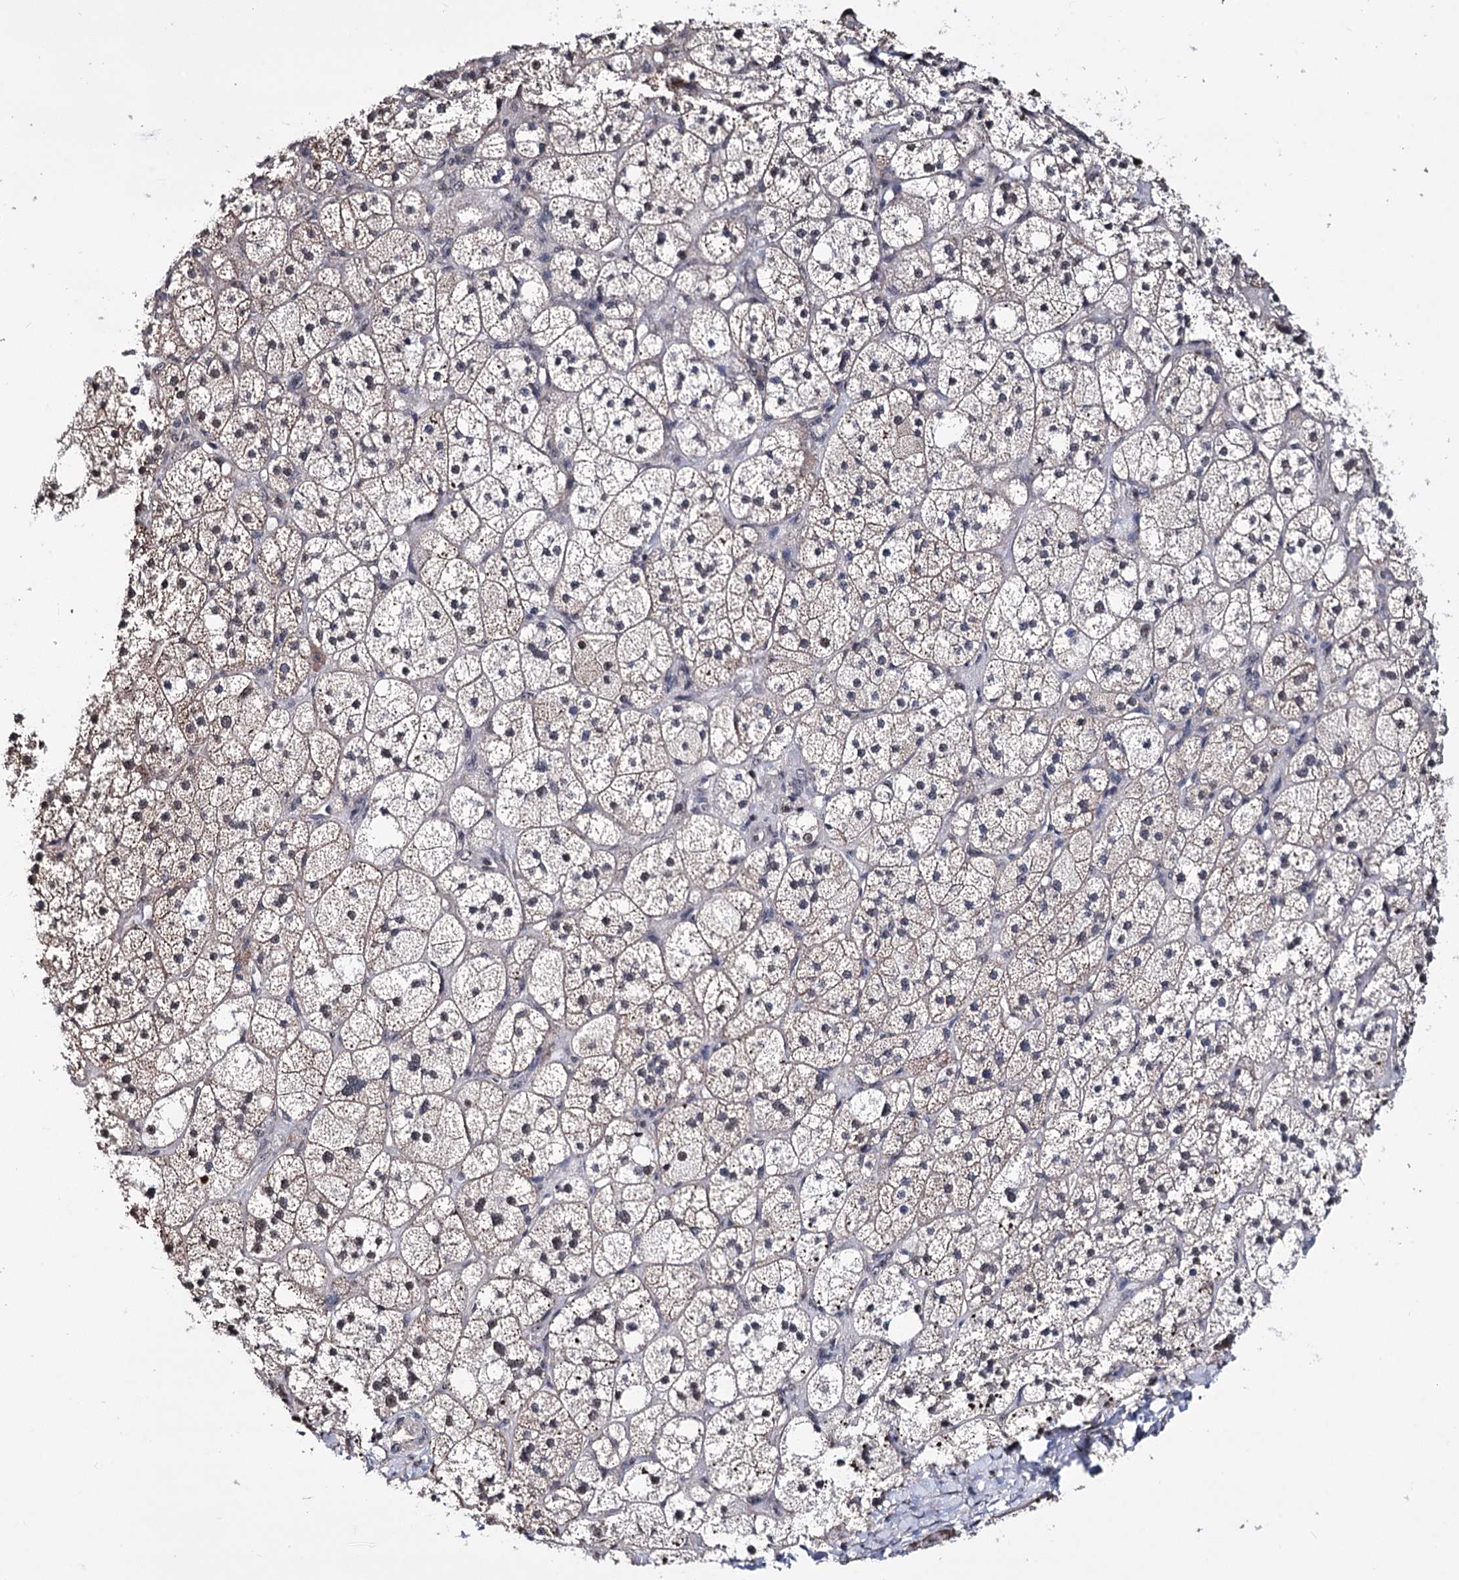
{"staining": {"intensity": "moderate", "quantity": "25%-75%", "location": "cytoplasmic/membranous,nuclear"}, "tissue": "adrenal gland", "cell_type": "Glandular cells", "image_type": "normal", "snomed": [{"axis": "morphology", "description": "Normal tissue, NOS"}, {"axis": "topography", "description": "Adrenal gland"}], "caption": "Immunohistochemistry staining of unremarkable adrenal gland, which shows medium levels of moderate cytoplasmic/membranous,nuclear positivity in about 25%-75% of glandular cells indicating moderate cytoplasmic/membranous,nuclear protein staining. The staining was performed using DAB (brown) for protein detection and nuclei were counterstained in hematoxylin (blue).", "gene": "CHMP7", "patient": {"sex": "male", "age": 61}}